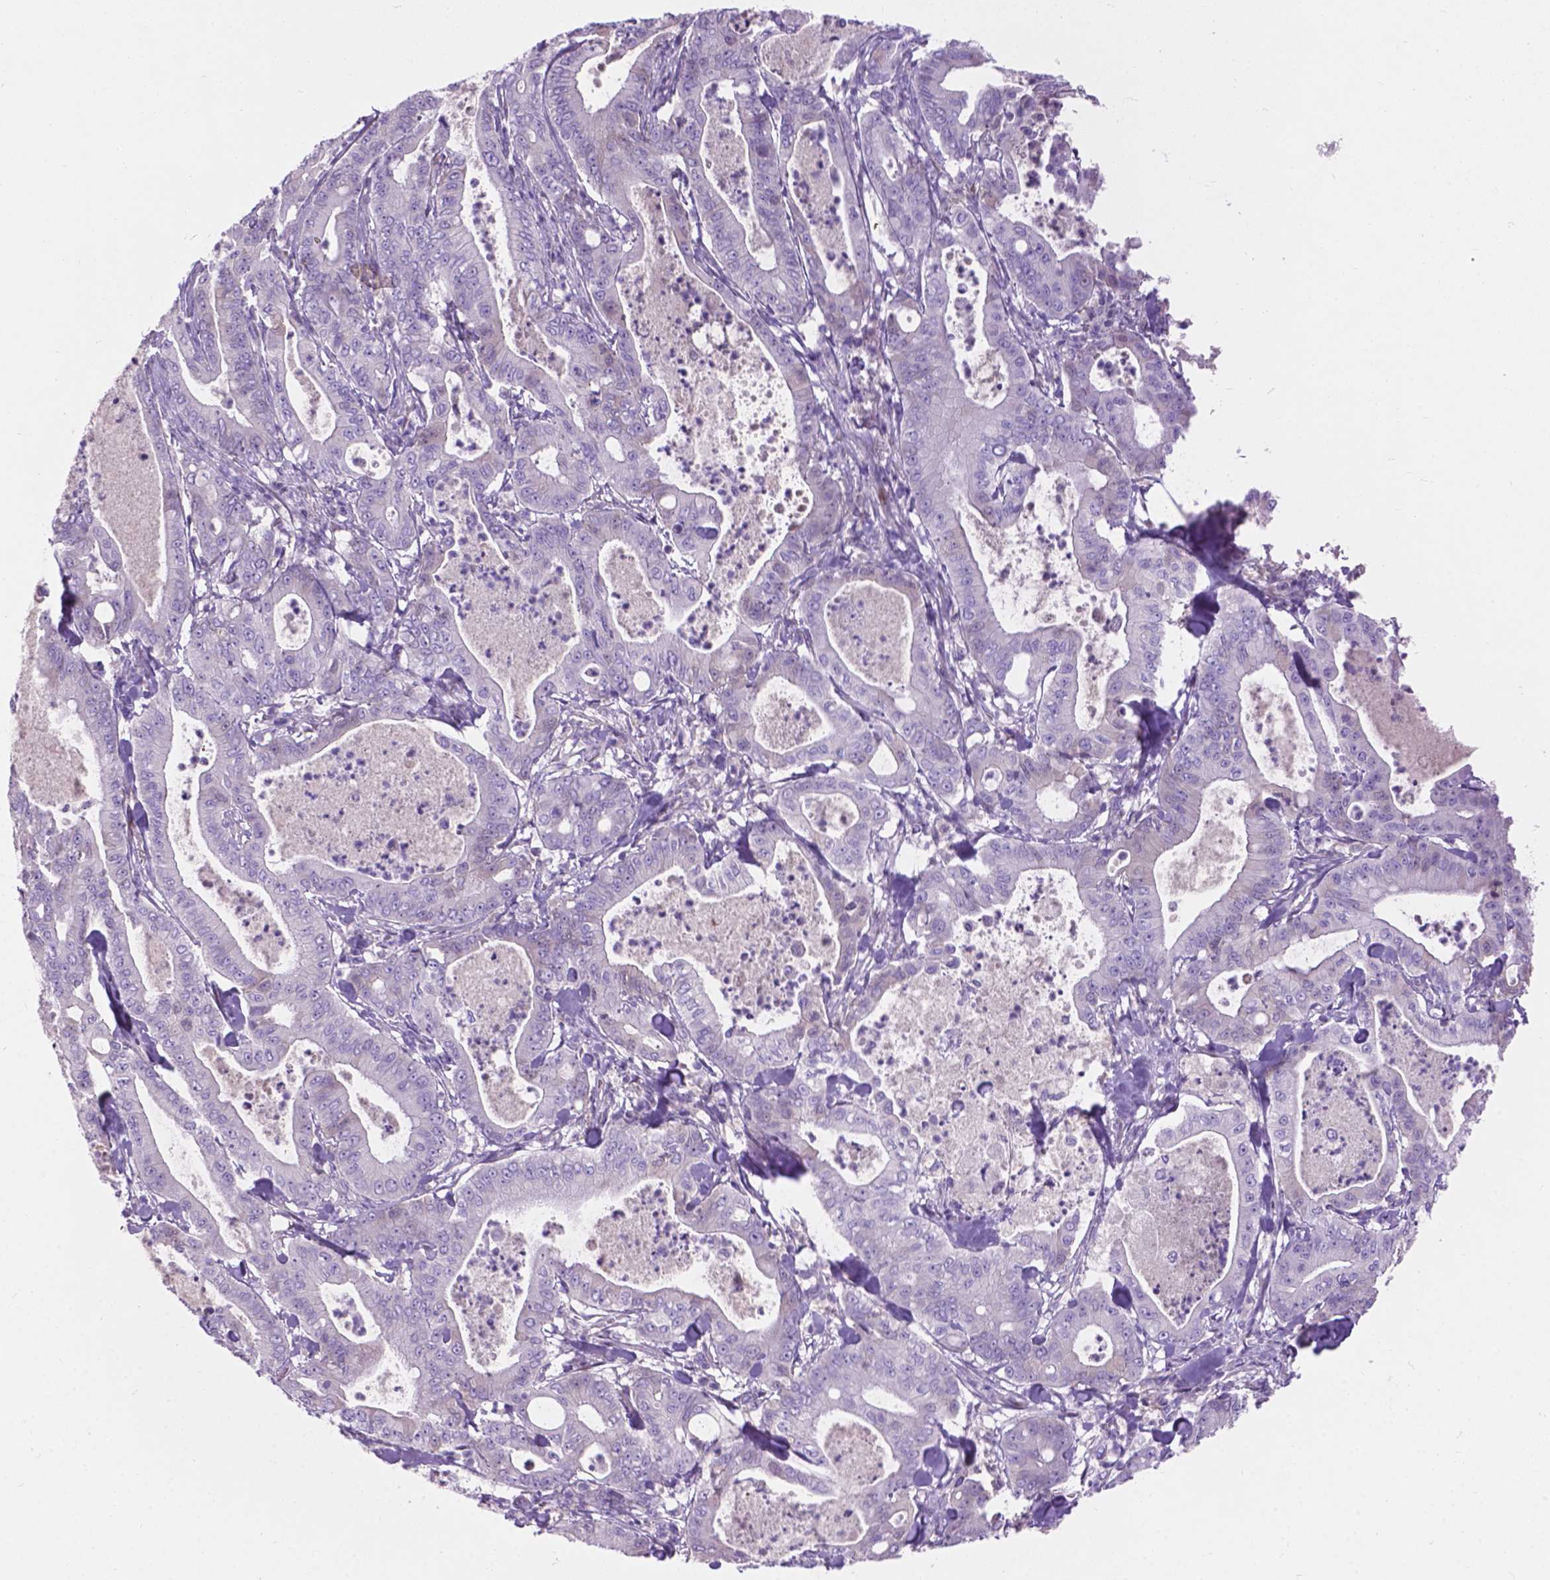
{"staining": {"intensity": "negative", "quantity": "none", "location": "none"}, "tissue": "pancreatic cancer", "cell_type": "Tumor cells", "image_type": "cancer", "snomed": [{"axis": "morphology", "description": "Adenocarcinoma, NOS"}, {"axis": "topography", "description": "Pancreas"}], "caption": "Pancreatic adenocarcinoma stained for a protein using immunohistochemistry displays no expression tumor cells.", "gene": "NOXO1", "patient": {"sex": "male", "age": 71}}